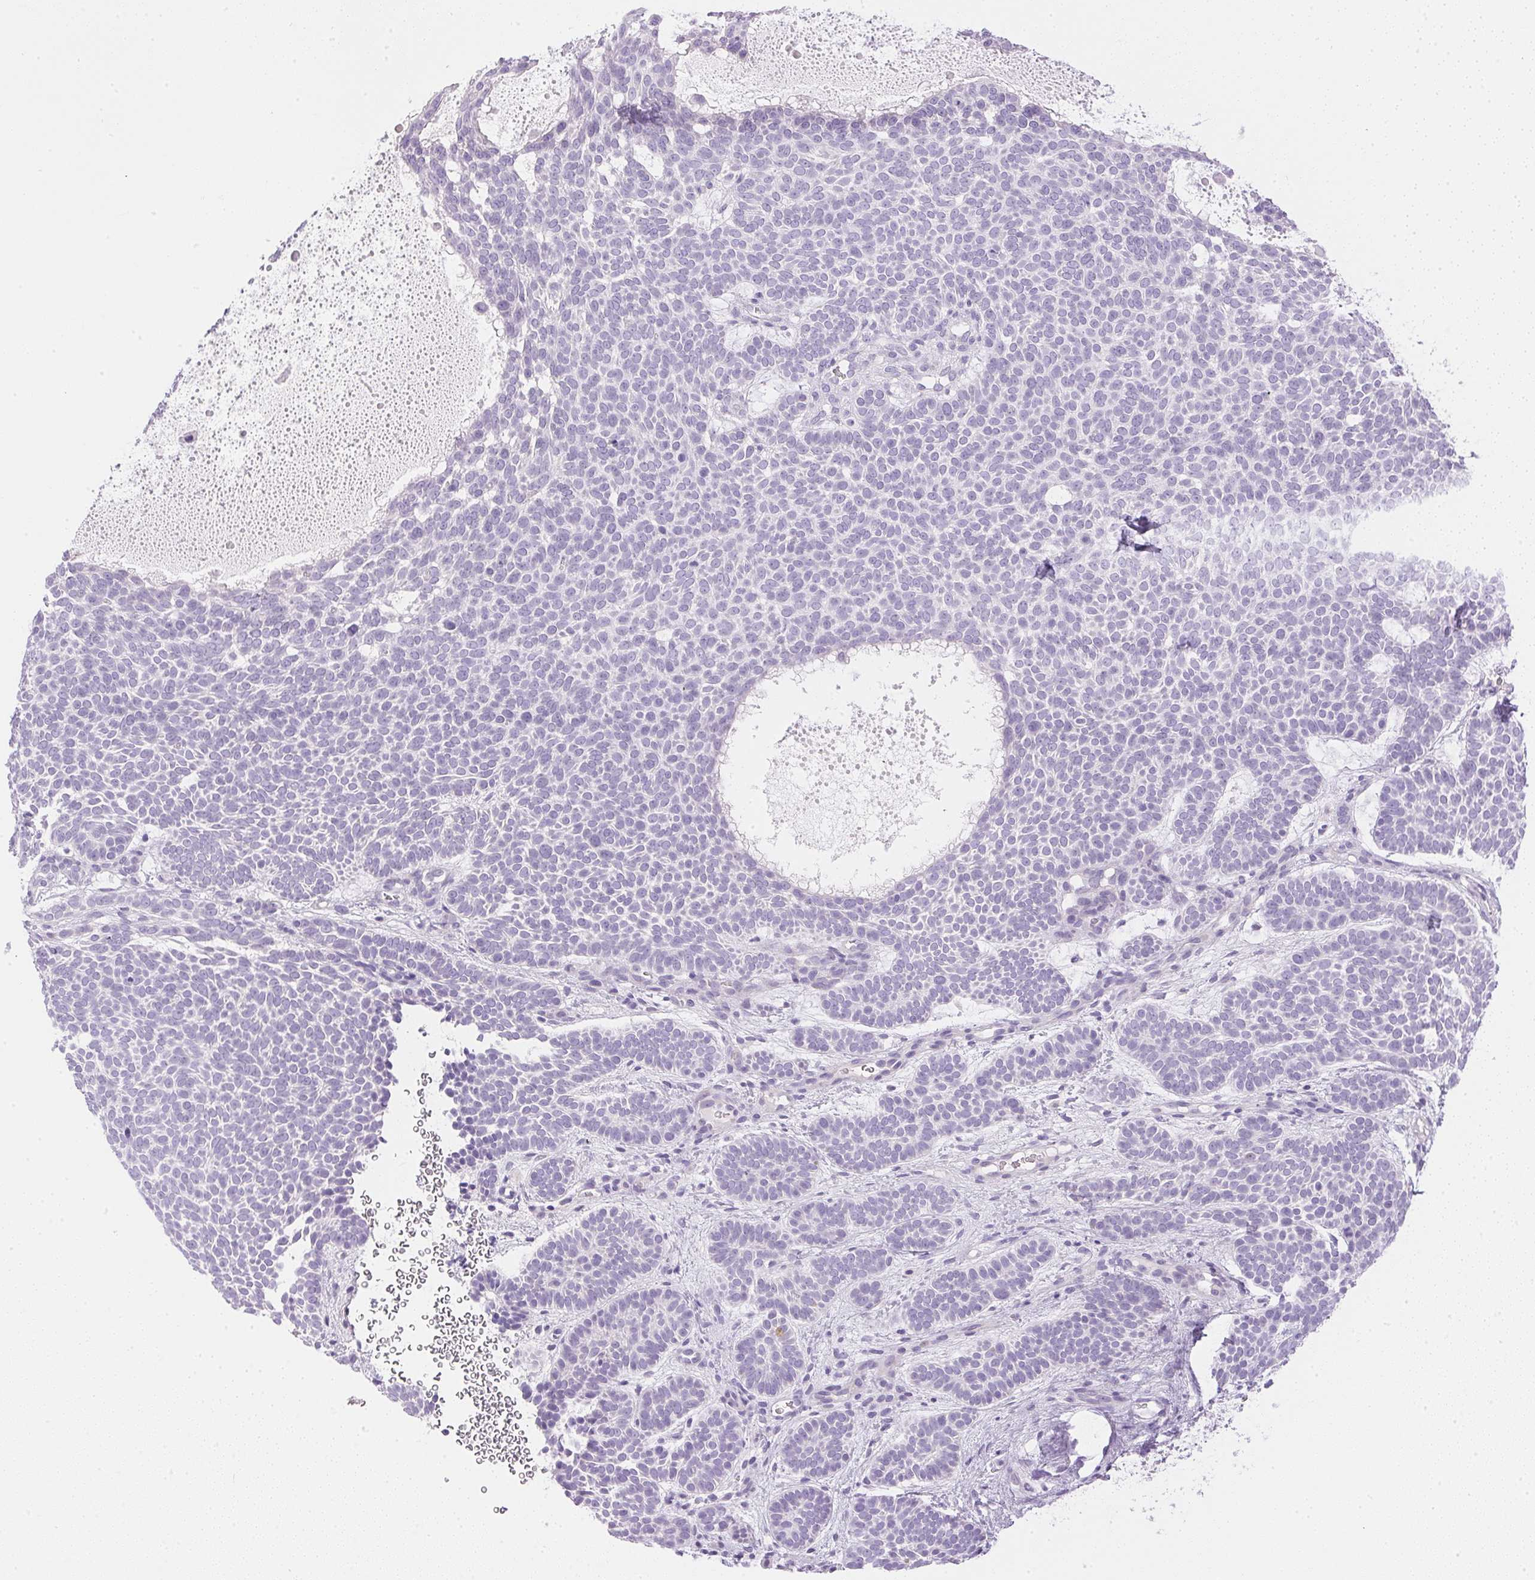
{"staining": {"intensity": "negative", "quantity": "none", "location": "none"}, "tissue": "skin cancer", "cell_type": "Tumor cells", "image_type": "cancer", "snomed": [{"axis": "morphology", "description": "Basal cell carcinoma"}, {"axis": "topography", "description": "Skin"}], "caption": "This is a micrograph of IHC staining of skin cancer (basal cell carcinoma), which shows no expression in tumor cells.", "gene": "CTRL", "patient": {"sex": "female", "age": 82}}